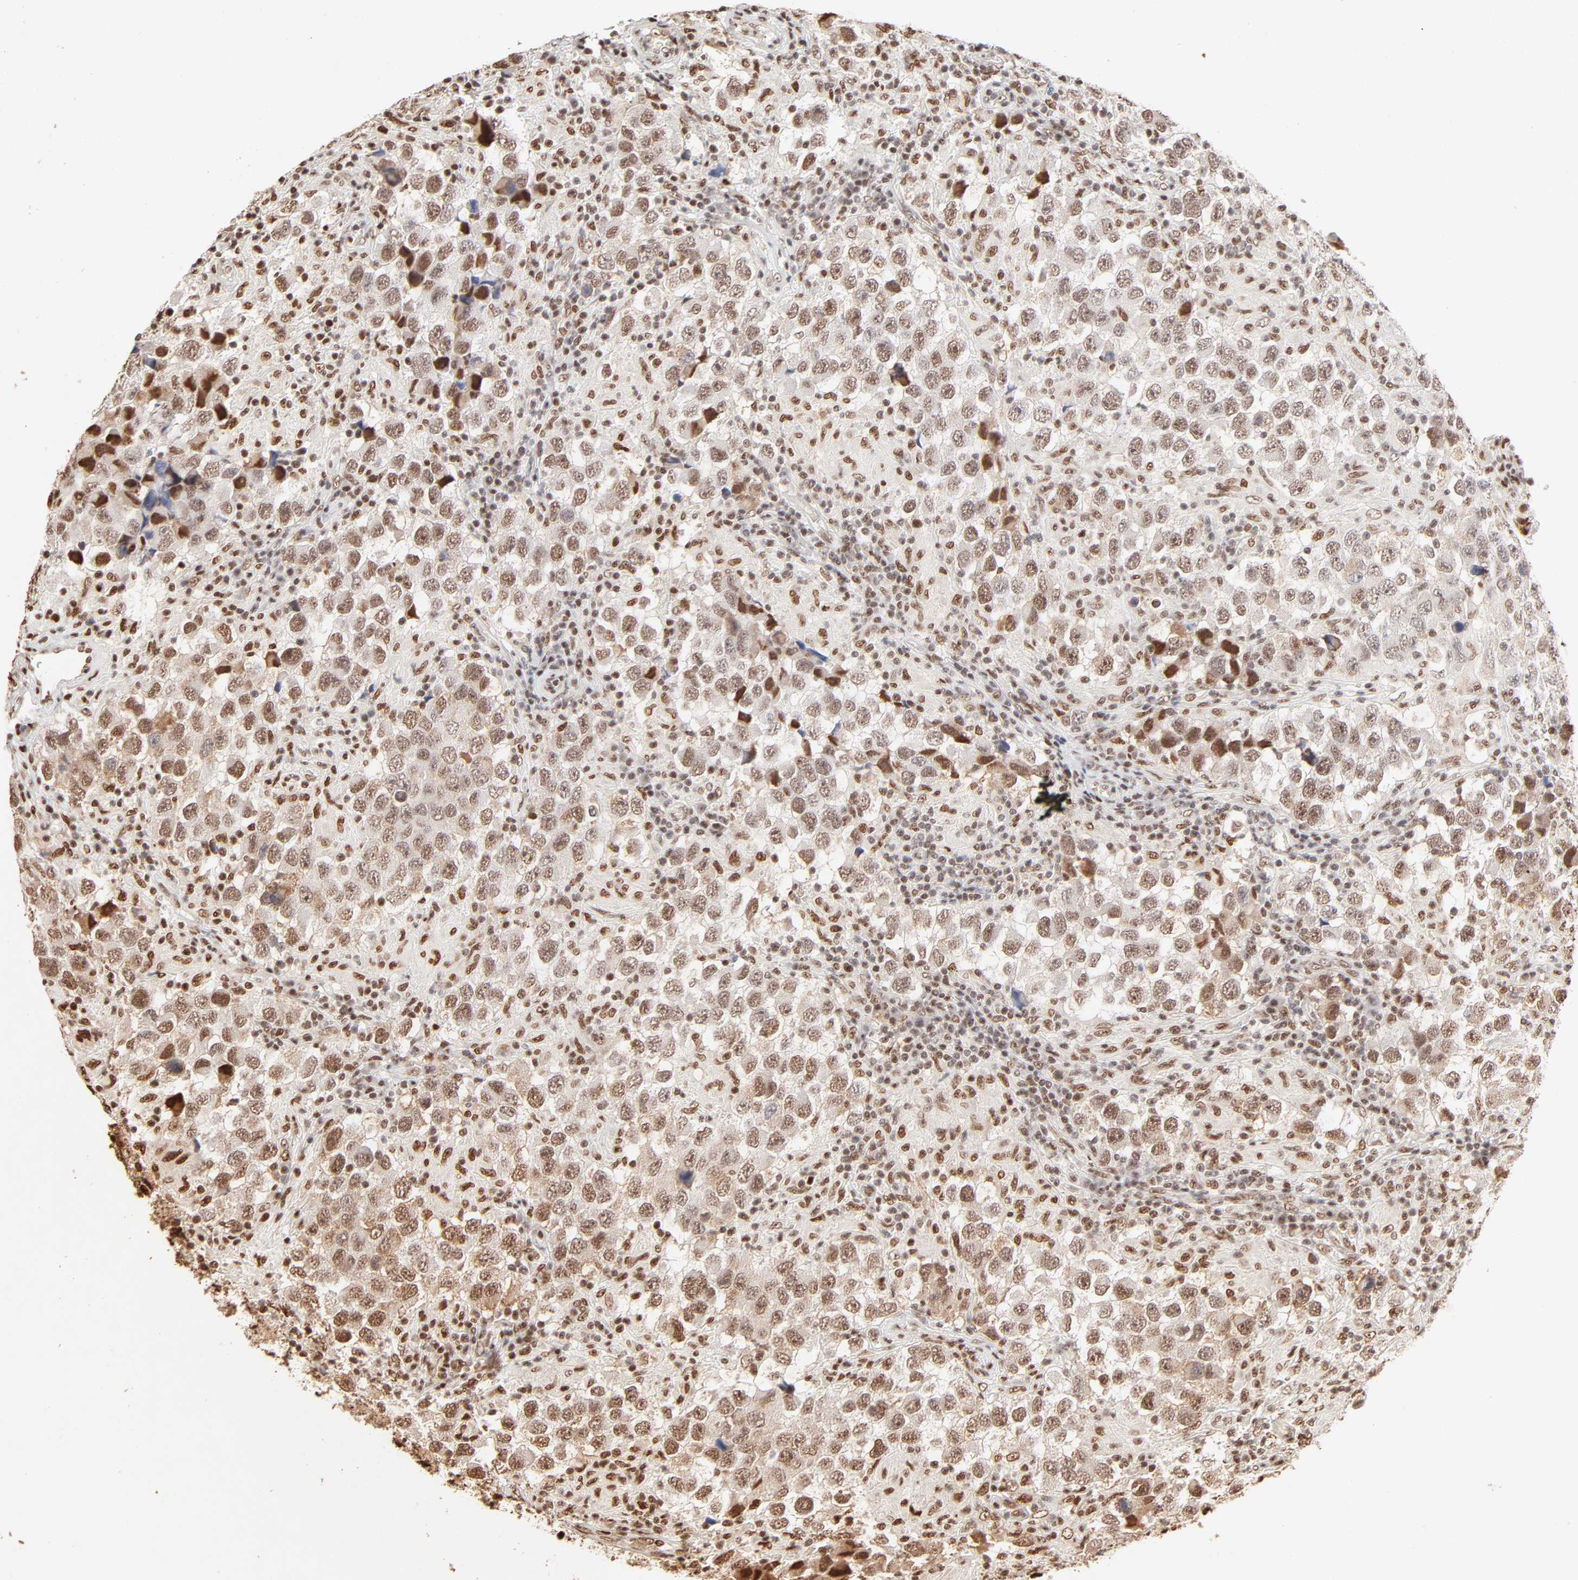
{"staining": {"intensity": "moderate", "quantity": ">75%", "location": "cytoplasmic/membranous,nuclear"}, "tissue": "testis cancer", "cell_type": "Tumor cells", "image_type": "cancer", "snomed": [{"axis": "morphology", "description": "Carcinoma, Embryonal, NOS"}, {"axis": "topography", "description": "Testis"}], "caption": "DAB immunohistochemical staining of testis cancer demonstrates moderate cytoplasmic/membranous and nuclear protein staining in about >75% of tumor cells. (DAB (3,3'-diaminobenzidine) IHC, brown staining for protein, blue staining for nuclei).", "gene": "FAM50A", "patient": {"sex": "male", "age": 21}}